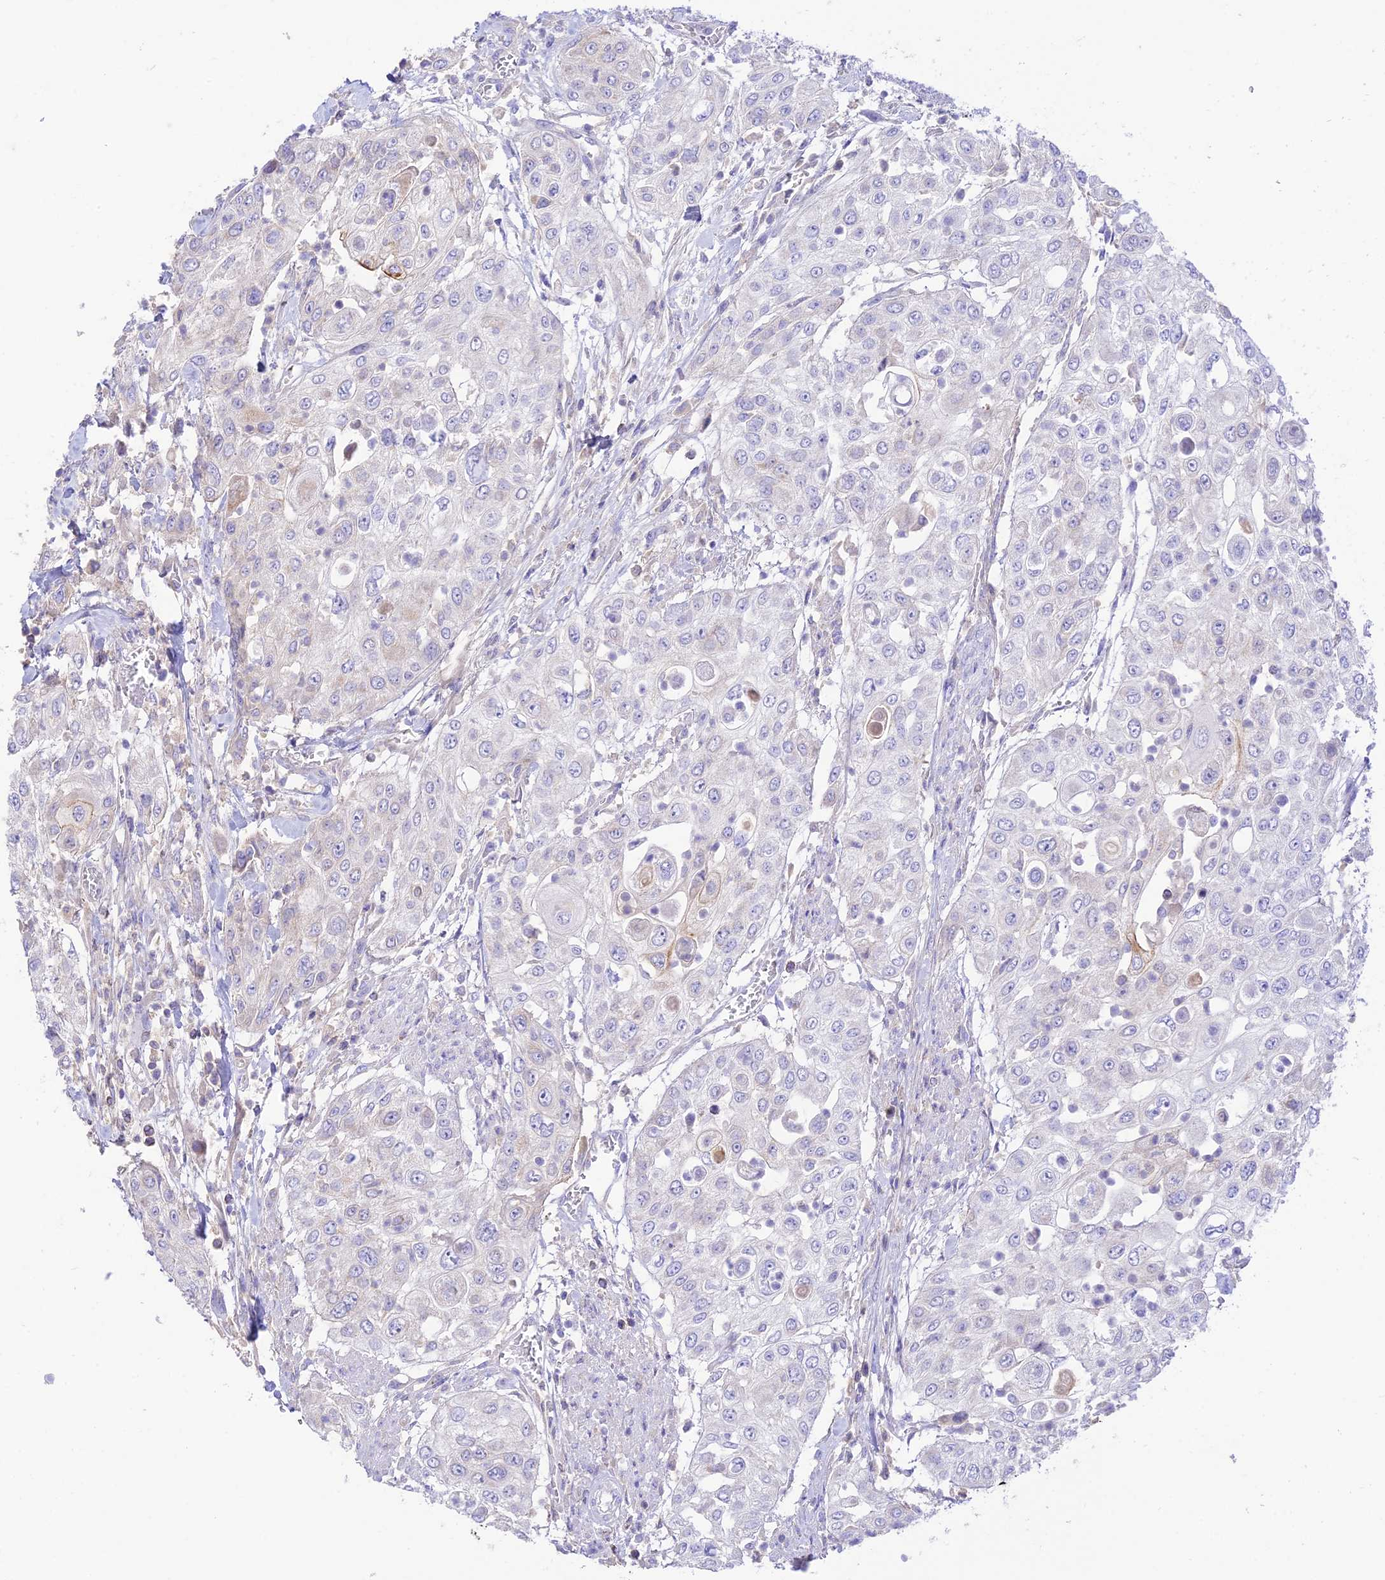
{"staining": {"intensity": "negative", "quantity": "none", "location": "none"}, "tissue": "urothelial cancer", "cell_type": "Tumor cells", "image_type": "cancer", "snomed": [{"axis": "morphology", "description": "Urothelial carcinoma, High grade"}, {"axis": "topography", "description": "Urinary bladder"}], "caption": "A photomicrograph of urothelial cancer stained for a protein reveals no brown staining in tumor cells.", "gene": "NLRP9", "patient": {"sex": "female", "age": 79}}